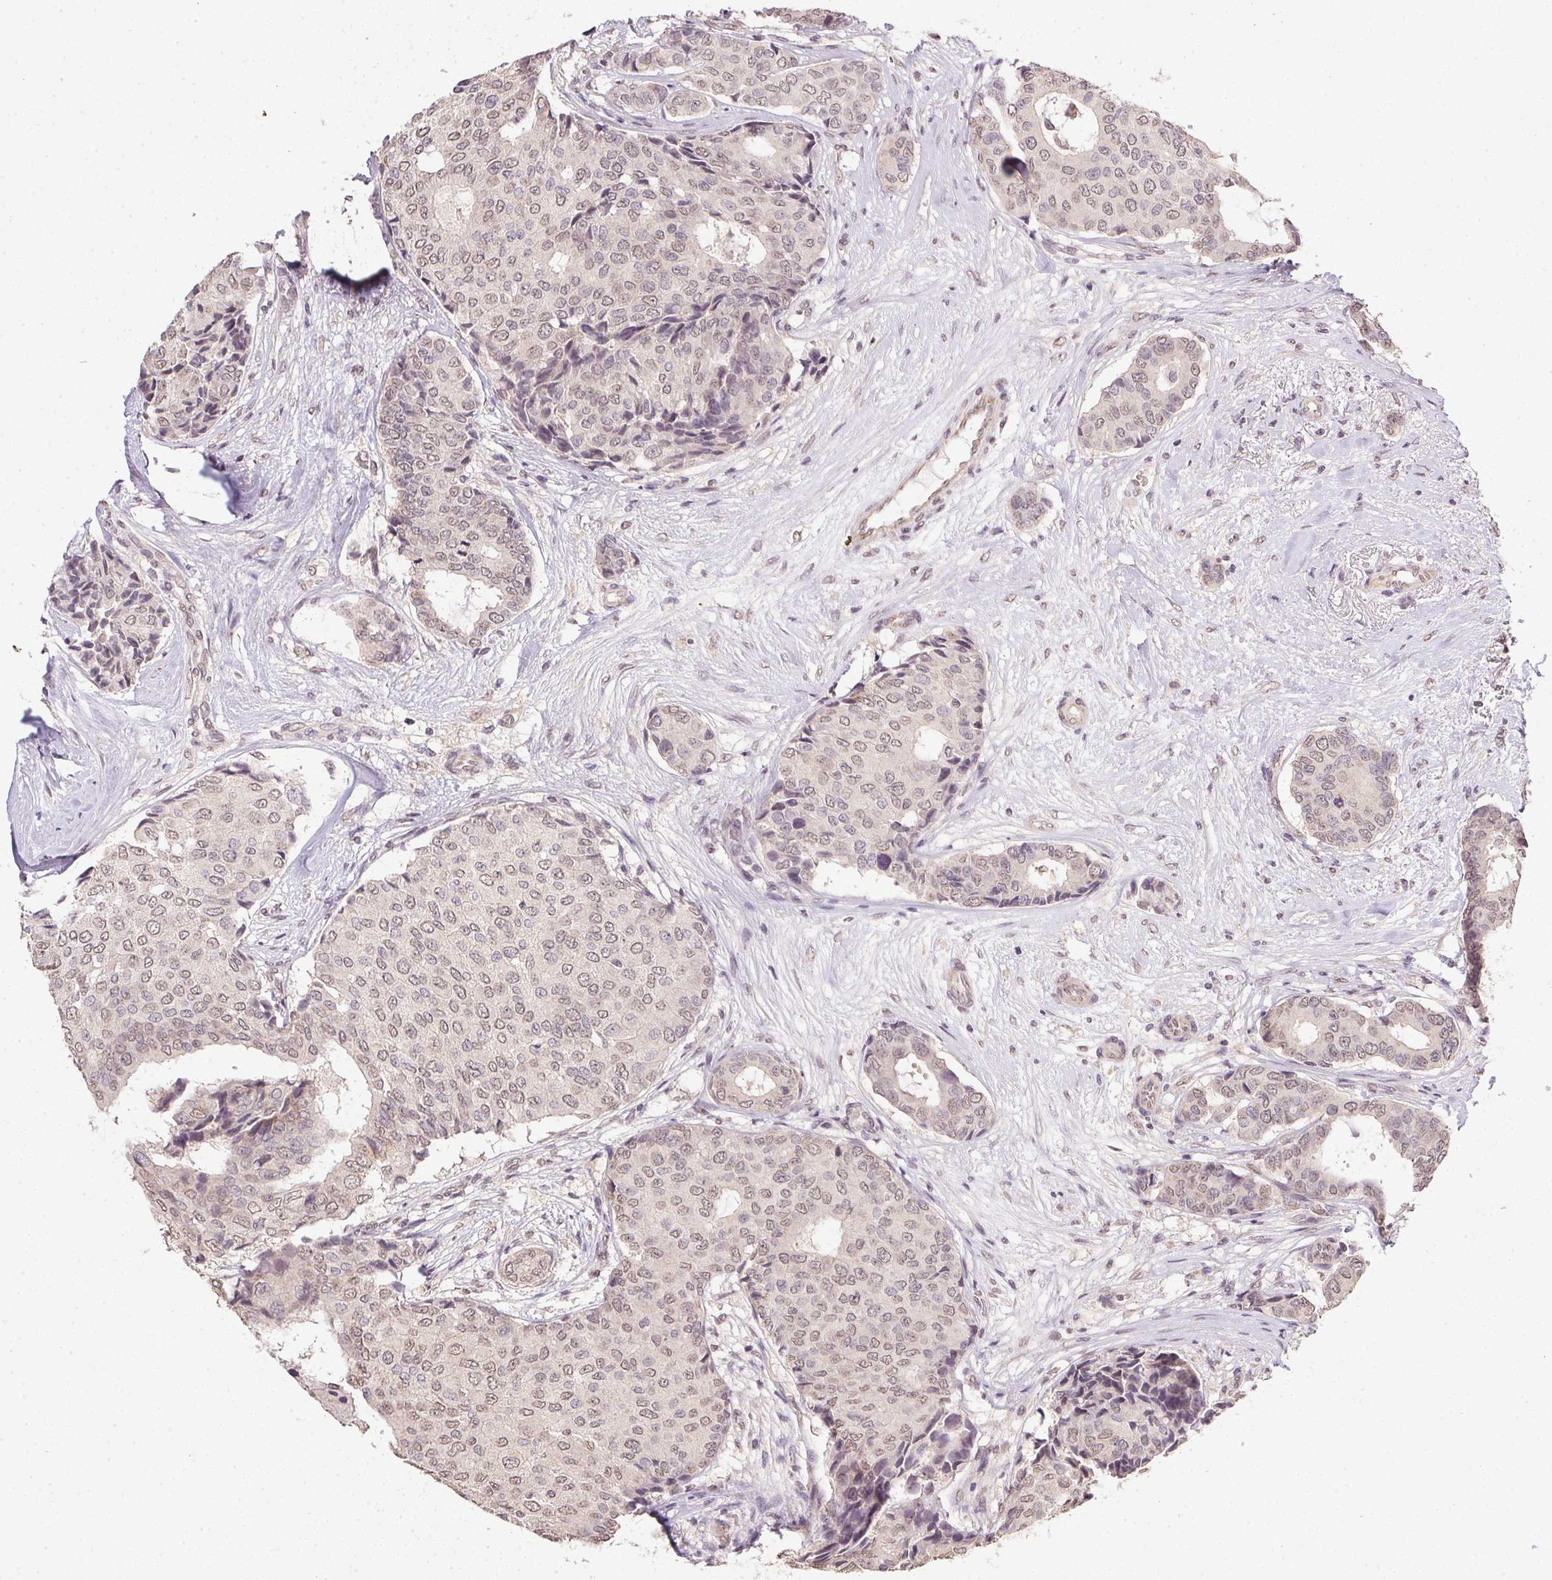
{"staining": {"intensity": "weak", "quantity": ">75%", "location": "nuclear"}, "tissue": "breast cancer", "cell_type": "Tumor cells", "image_type": "cancer", "snomed": [{"axis": "morphology", "description": "Duct carcinoma"}, {"axis": "topography", "description": "Breast"}], "caption": "Weak nuclear positivity for a protein is identified in about >75% of tumor cells of breast invasive ductal carcinoma using immunohistochemistry (IHC).", "gene": "PPP4R4", "patient": {"sex": "female", "age": 75}}